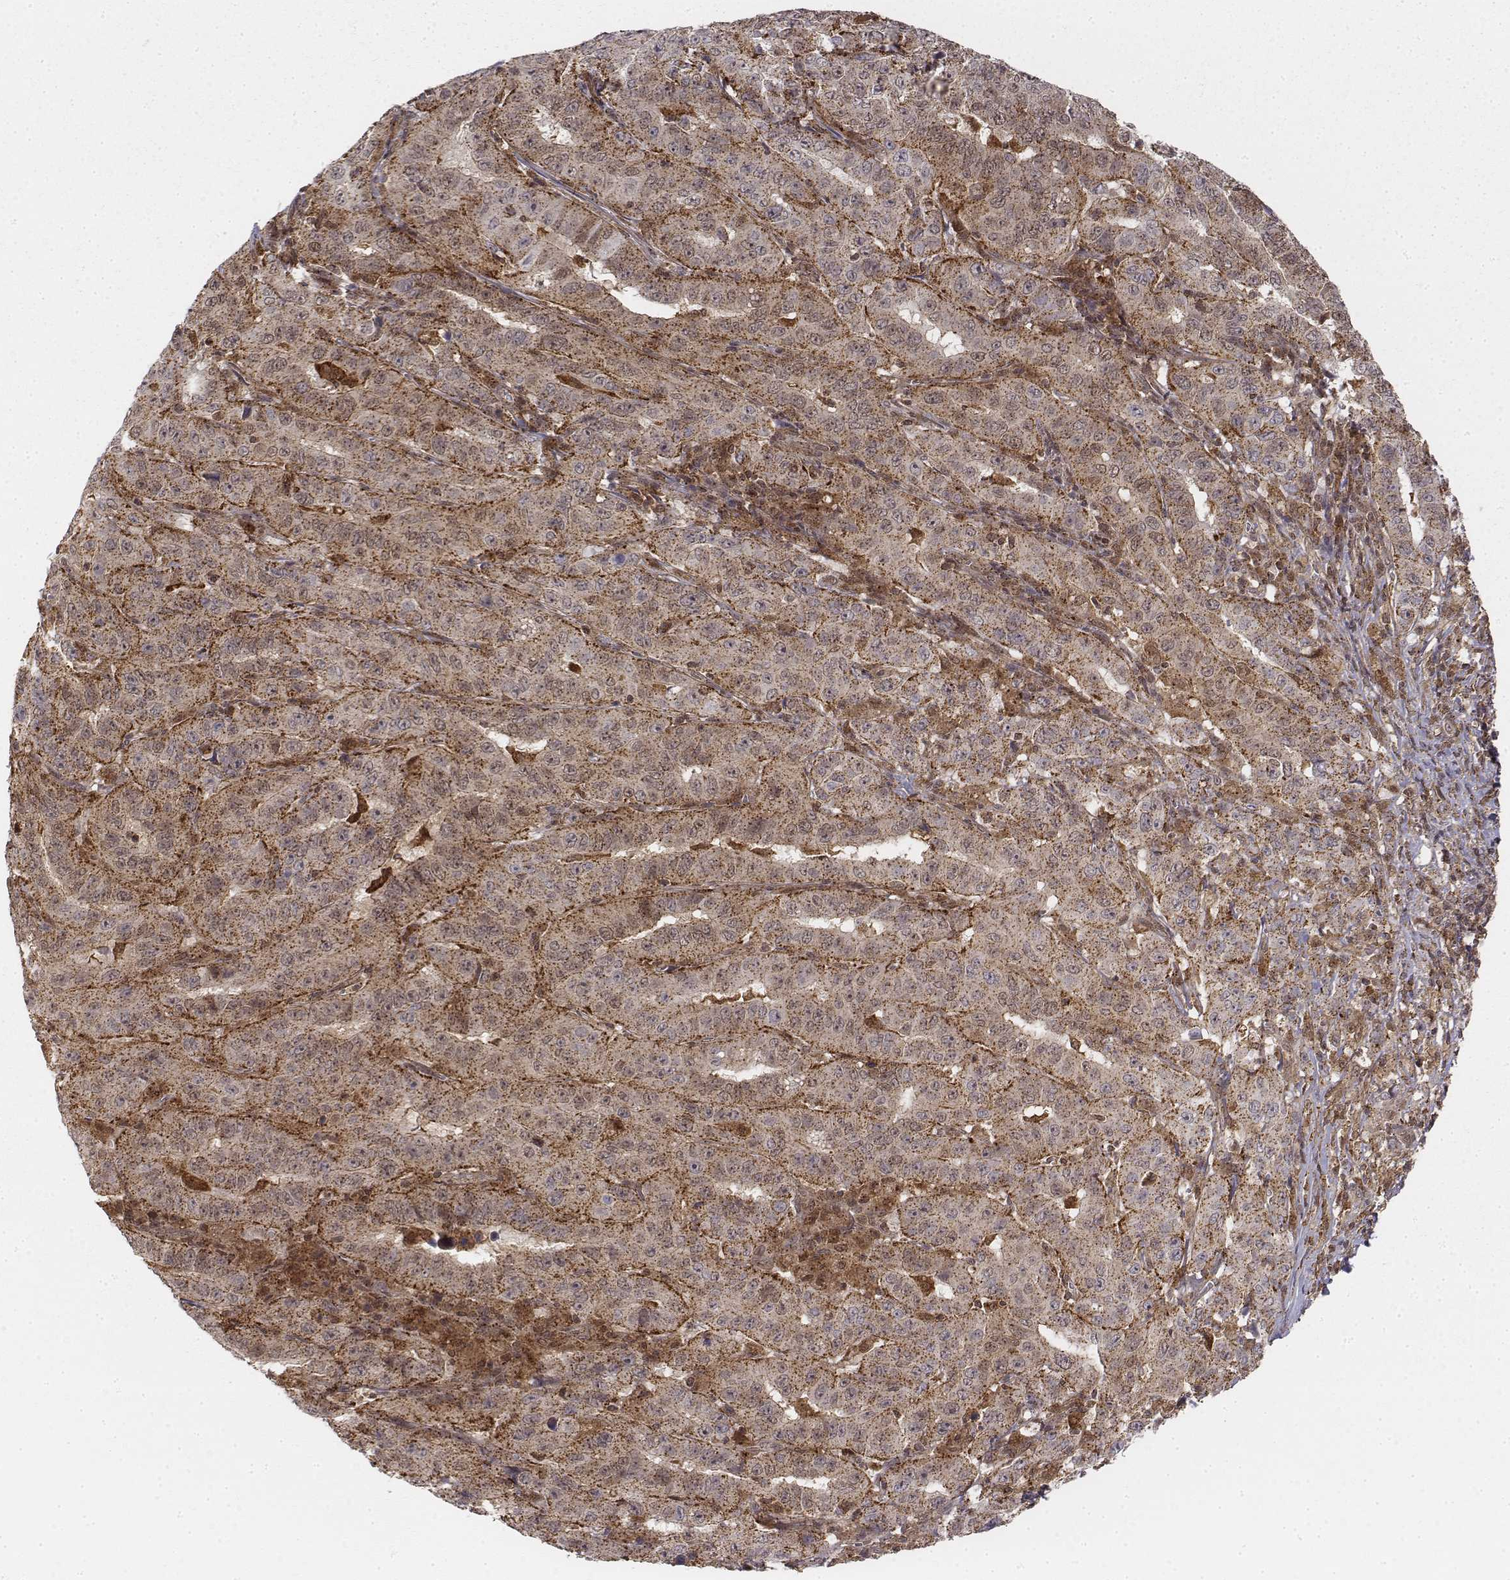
{"staining": {"intensity": "strong", "quantity": ">75%", "location": "cytoplasmic/membranous,nuclear"}, "tissue": "pancreatic cancer", "cell_type": "Tumor cells", "image_type": "cancer", "snomed": [{"axis": "morphology", "description": "Adenocarcinoma, NOS"}, {"axis": "topography", "description": "Pancreas"}], "caption": "Pancreatic adenocarcinoma stained with a protein marker reveals strong staining in tumor cells.", "gene": "ZFYVE19", "patient": {"sex": "male", "age": 63}}